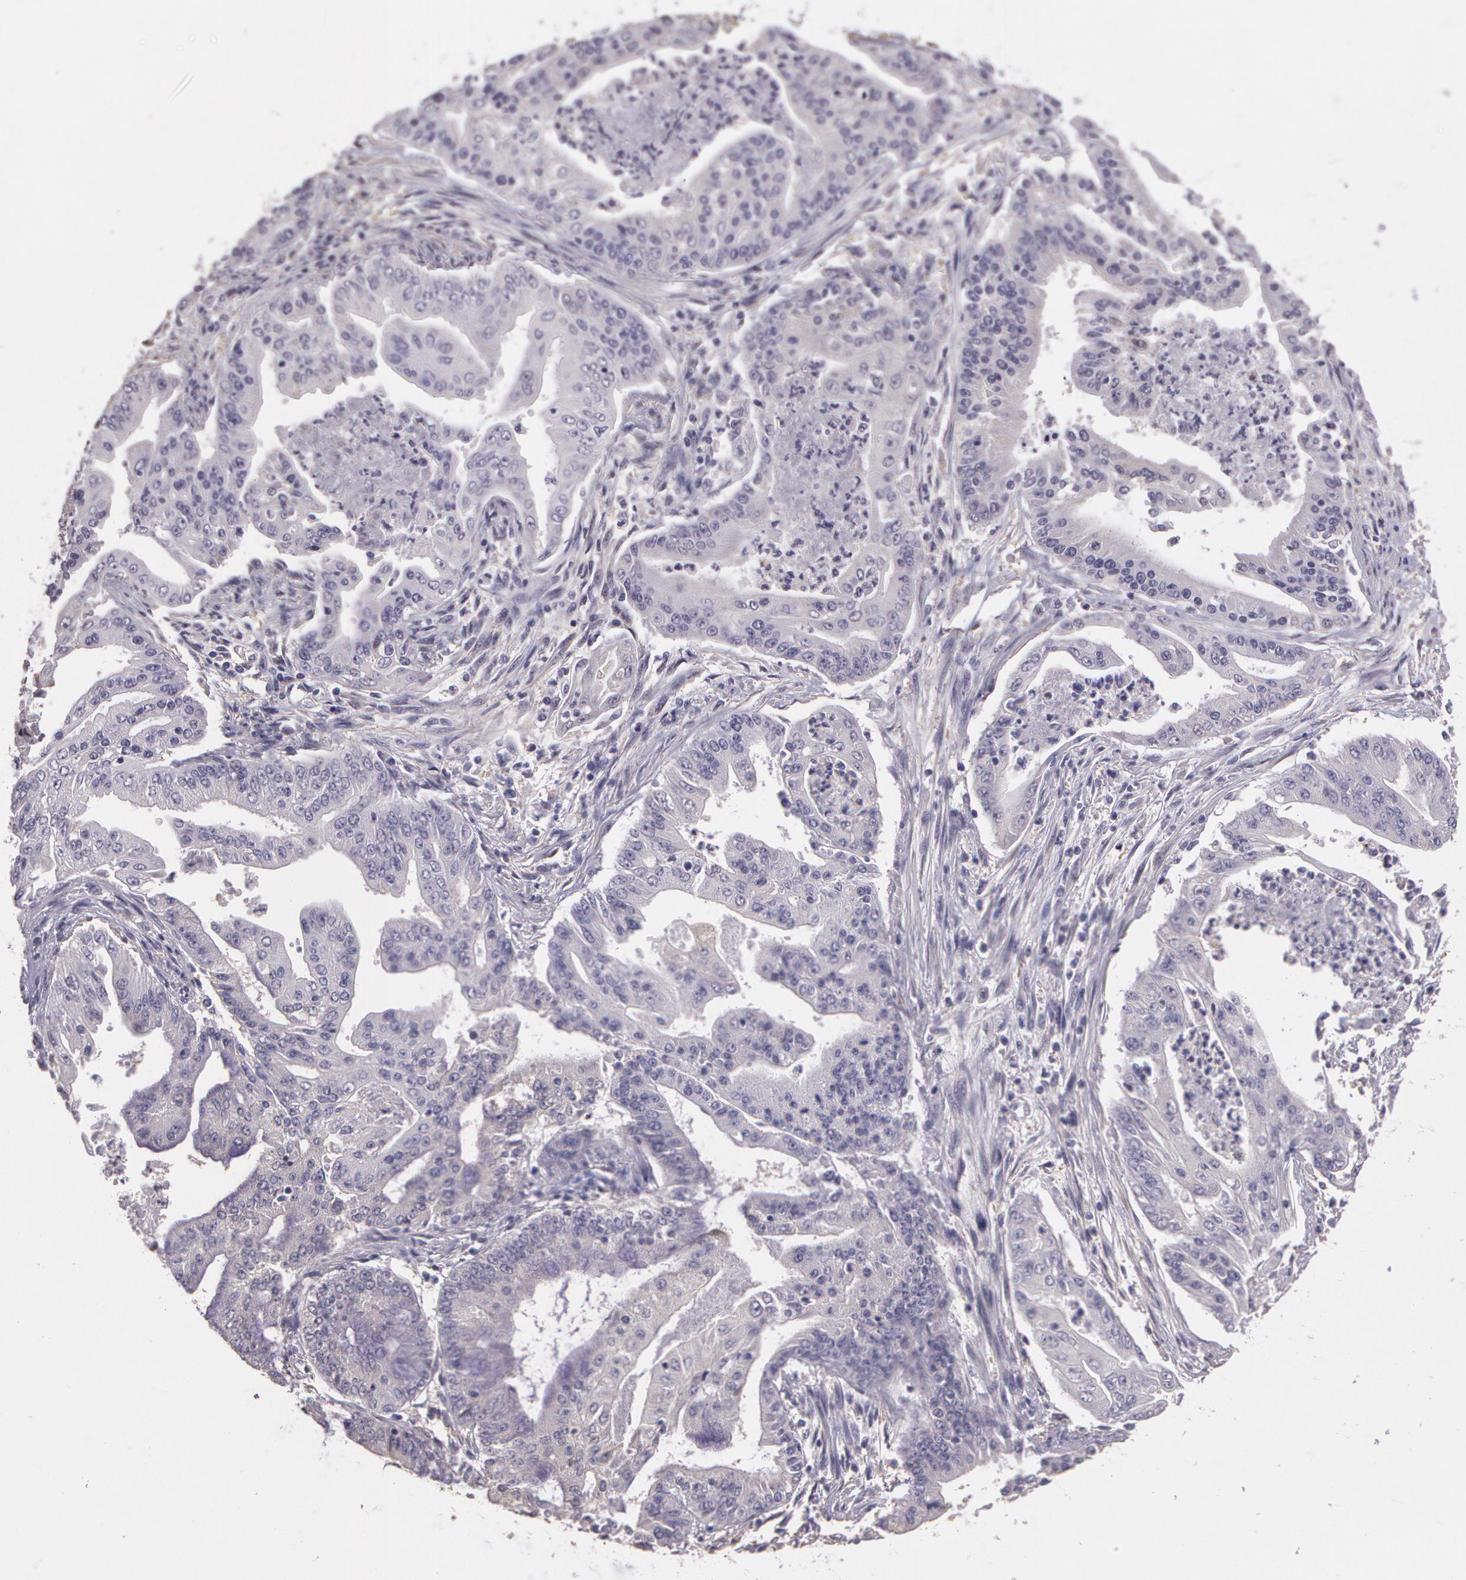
{"staining": {"intensity": "negative", "quantity": "none", "location": "none"}, "tissue": "endometrial cancer", "cell_type": "Tumor cells", "image_type": "cancer", "snomed": [{"axis": "morphology", "description": "Adenocarcinoma, NOS"}, {"axis": "topography", "description": "Endometrium"}], "caption": "This is an IHC image of human adenocarcinoma (endometrial). There is no staining in tumor cells.", "gene": "G2E3", "patient": {"sex": "female", "age": 63}}